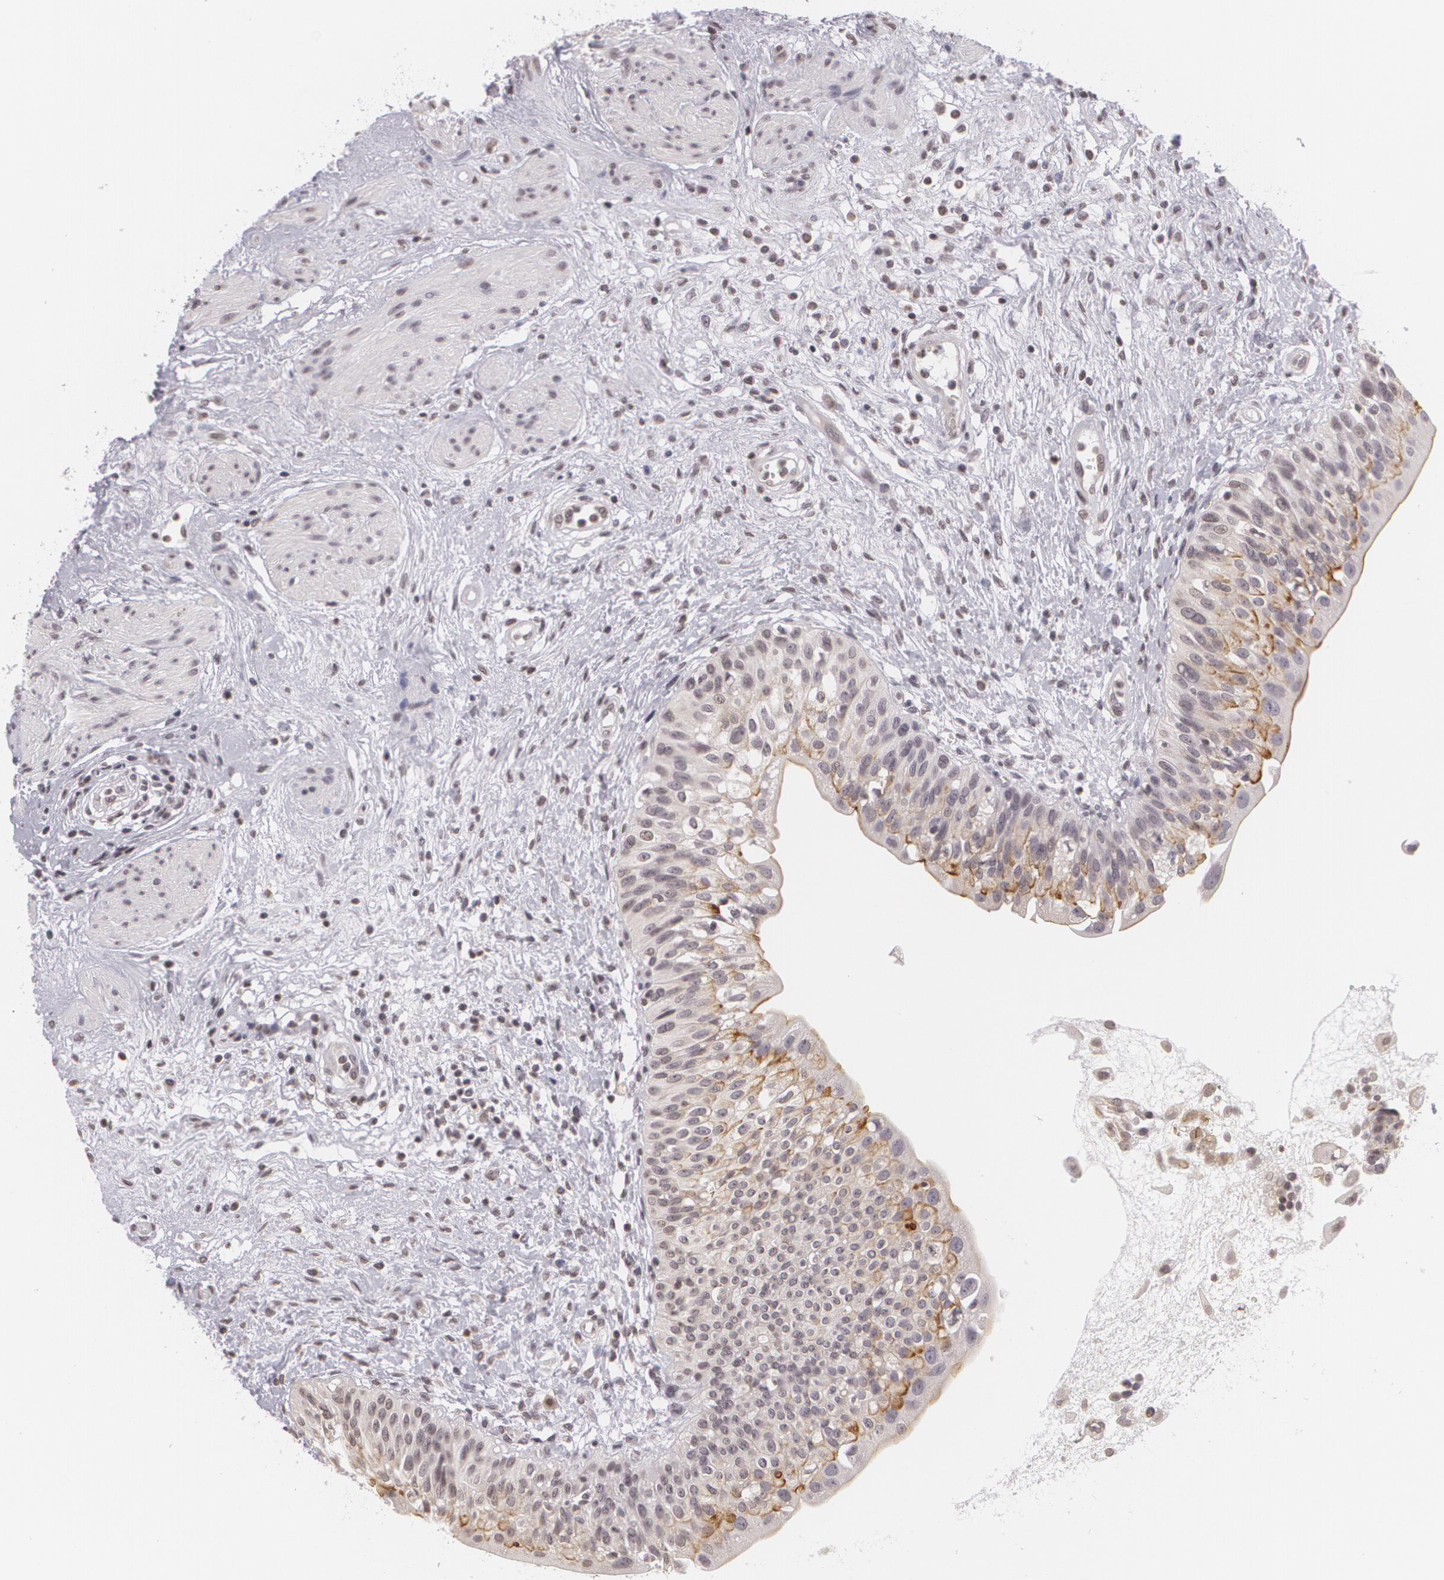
{"staining": {"intensity": "moderate", "quantity": "25%-75%", "location": "cytoplasmic/membranous"}, "tissue": "urinary bladder", "cell_type": "Urothelial cells", "image_type": "normal", "snomed": [{"axis": "morphology", "description": "Normal tissue, NOS"}, {"axis": "topography", "description": "Urinary bladder"}], "caption": "DAB immunohistochemical staining of normal human urinary bladder reveals moderate cytoplasmic/membranous protein staining in about 25%-75% of urothelial cells. (Stains: DAB in brown, nuclei in blue, Microscopy: brightfield microscopy at high magnification).", "gene": "MUC1", "patient": {"sex": "female", "age": 55}}